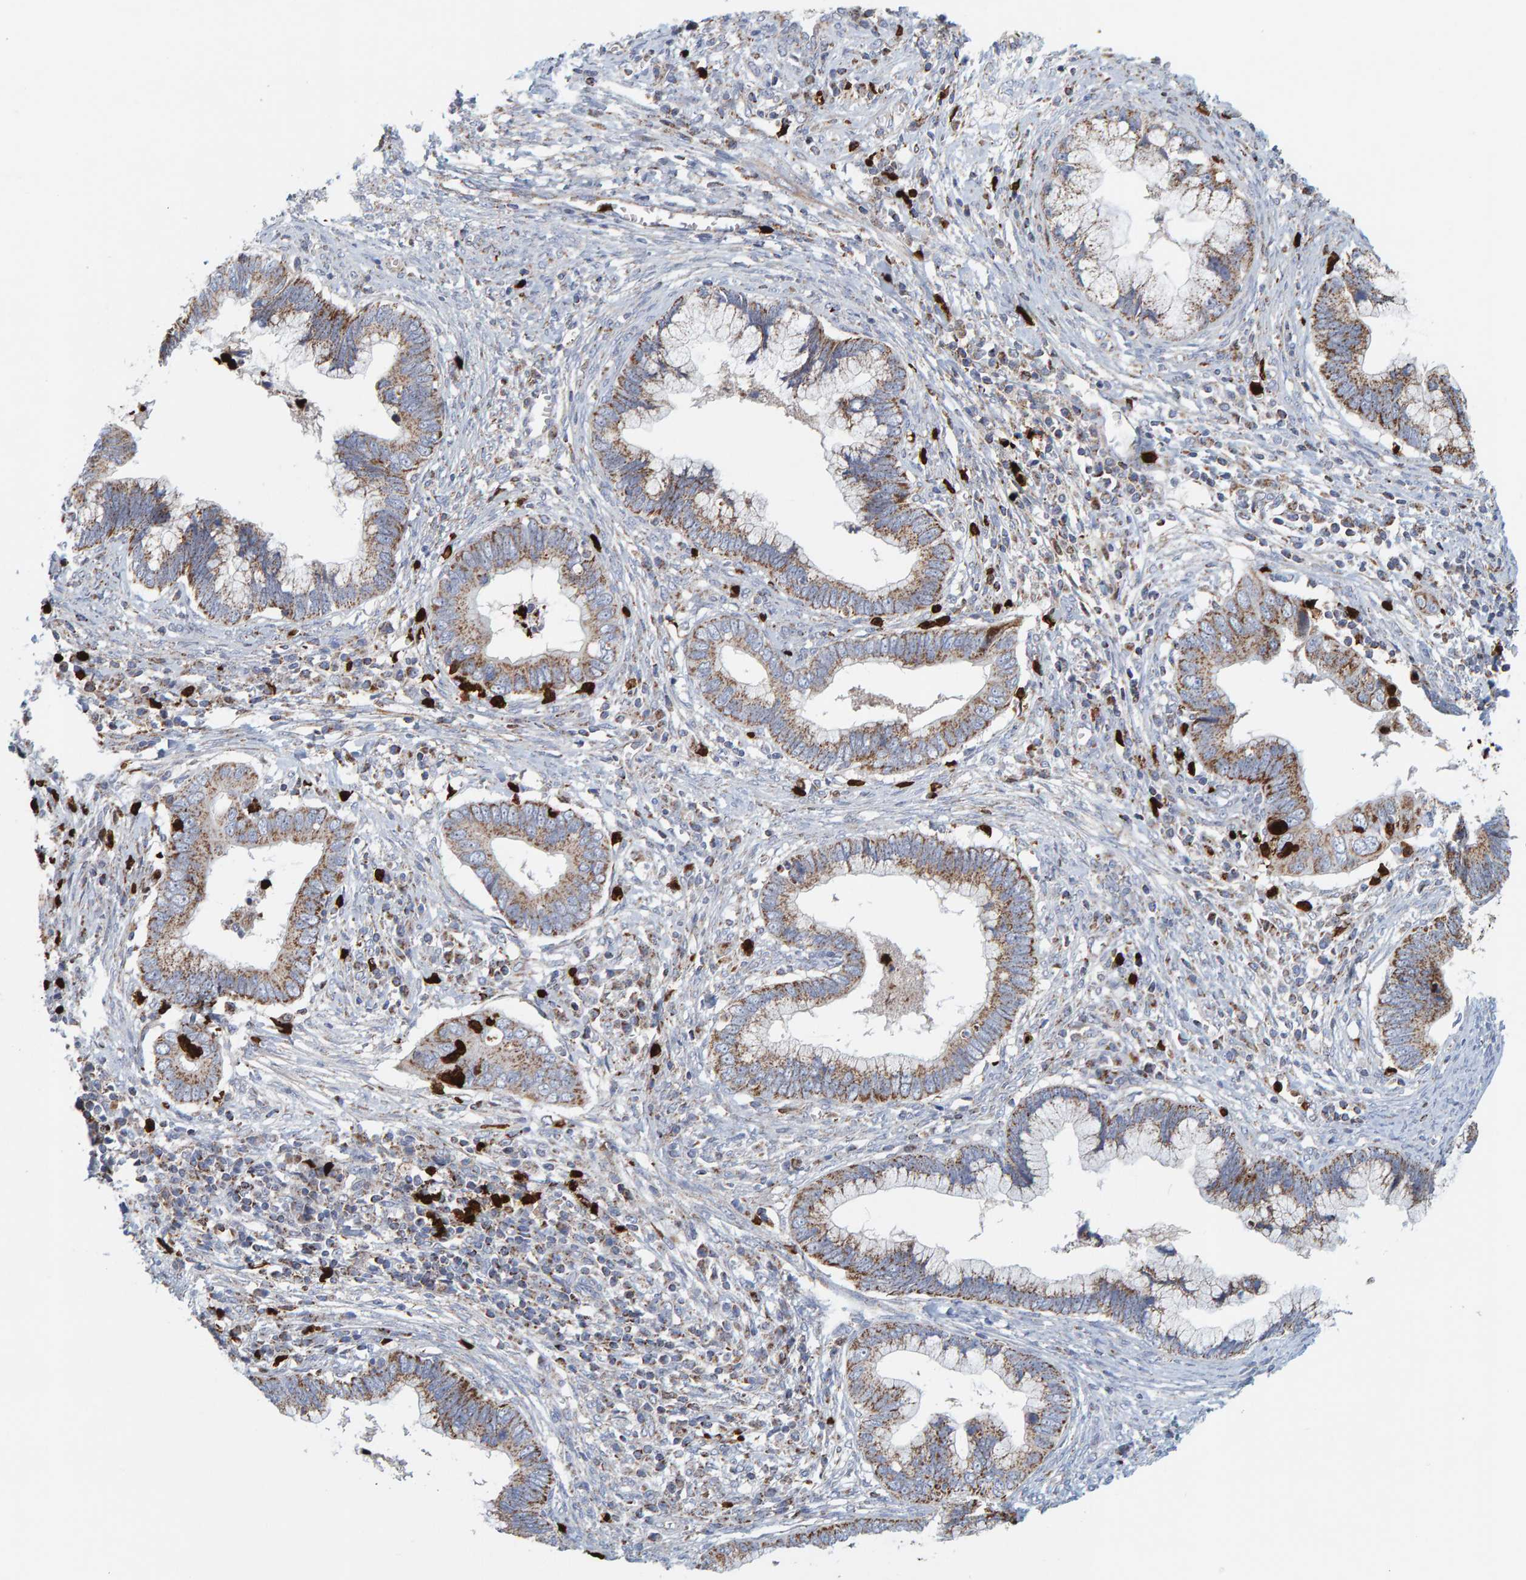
{"staining": {"intensity": "moderate", "quantity": ">75%", "location": "cytoplasmic/membranous"}, "tissue": "cervical cancer", "cell_type": "Tumor cells", "image_type": "cancer", "snomed": [{"axis": "morphology", "description": "Adenocarcinoma, NOS"}, {"axis": "topography", "description": "Cervix"}], "caption": "The micrograph exhibits staining of cervical adenocarcinoma, revealing moderate cytoplasmic/membranous protein staining (brown color) within tumor cells. Nuclei are stained in blue.", "gene": "B9D1", "patient": {"sex": "female", "age": 44}}